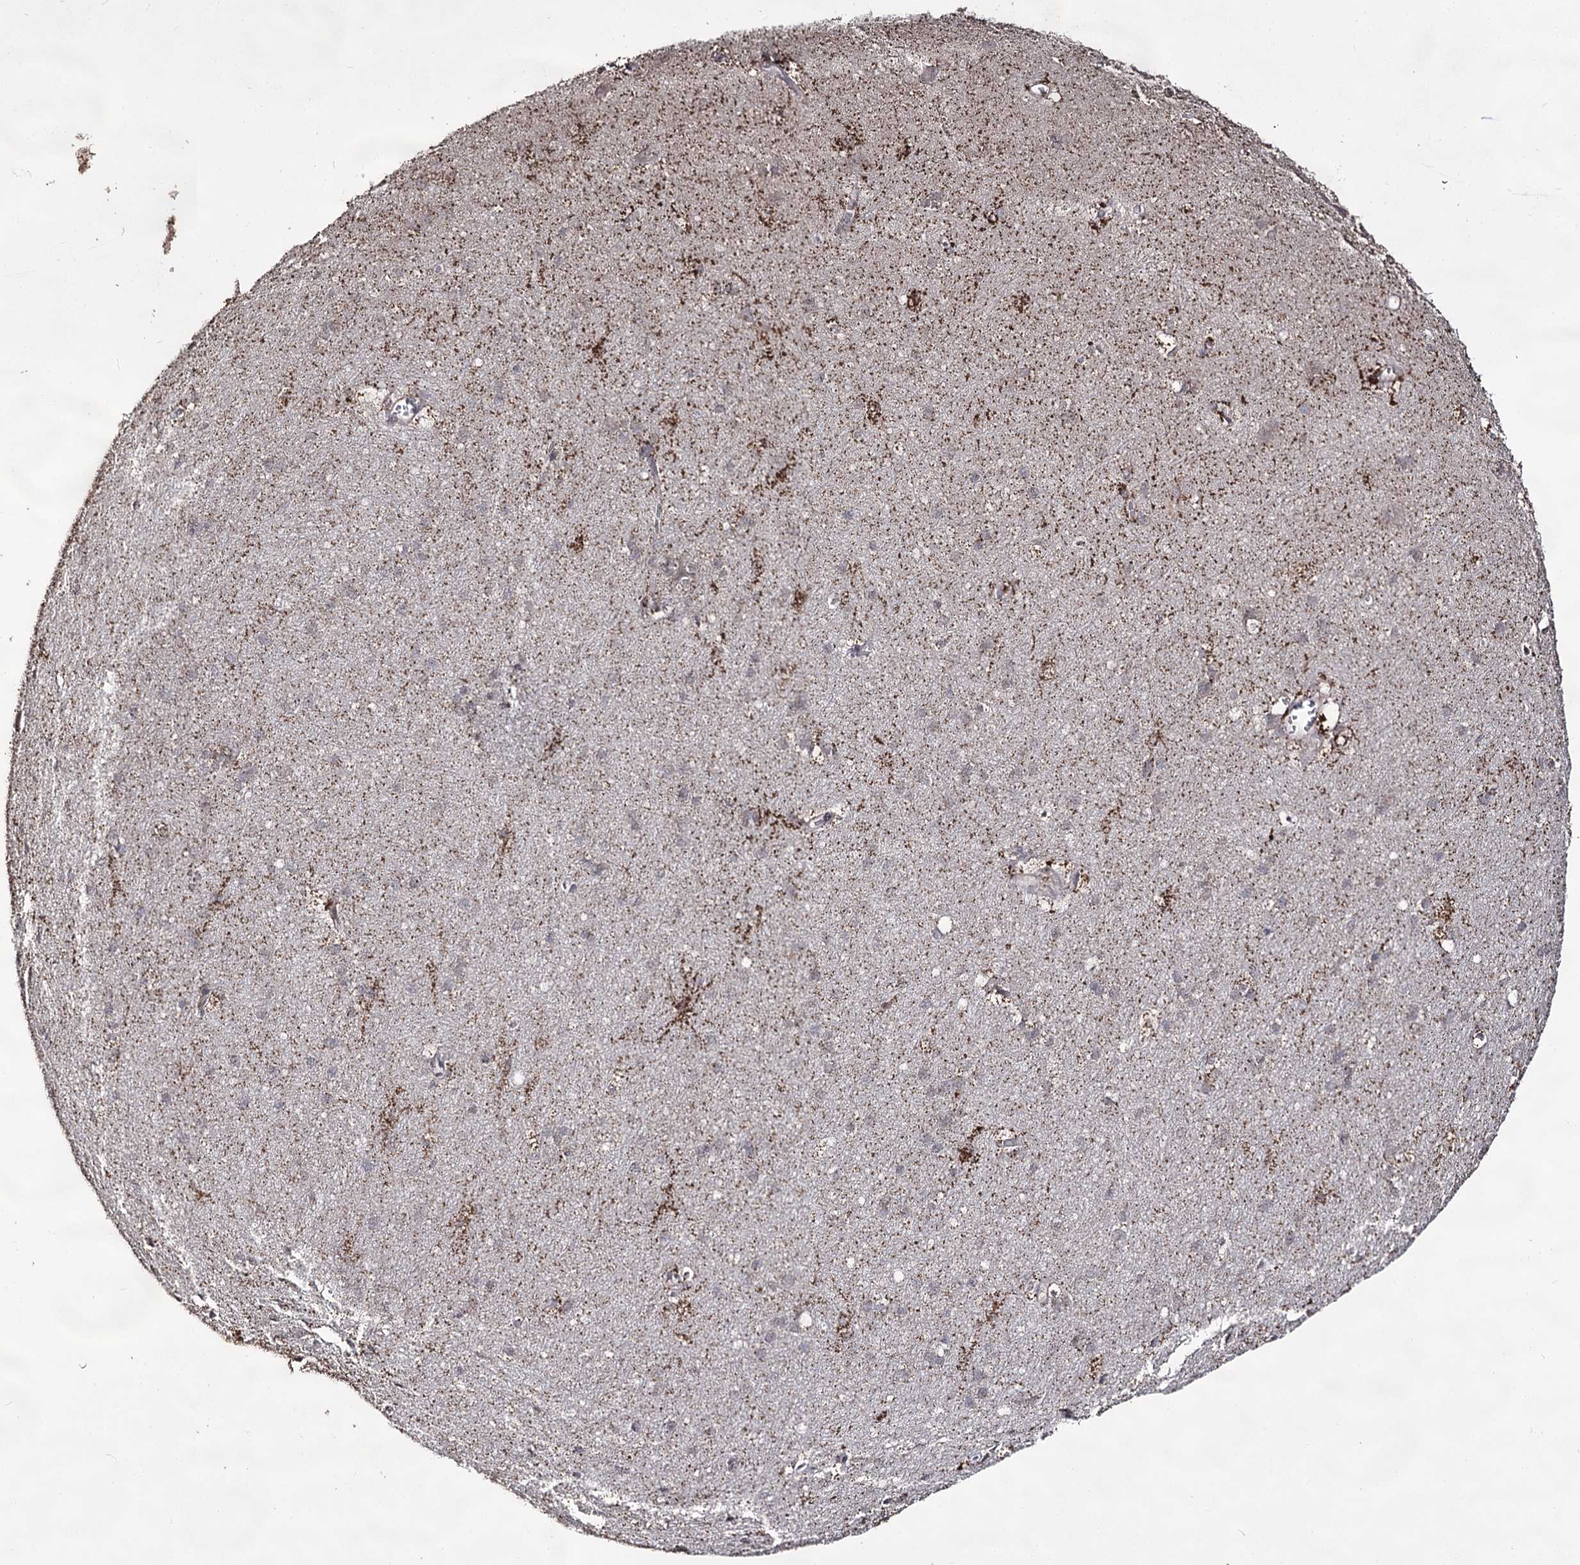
{"staining": {"intensity": "weak", "quantity": ">75%", "location": "cytoplasmic/membranous"}, "tissue": "cerebral cortex", "cell_type": "Endothelial cells", "image_type": "normal", "snomed": [{"axis": "morphology", "description": "Normal tissue, NOS"}, {"axis": "topography", "description": "Cerebral cortex"}], "caption": "The histopathology image displays staining of benign cerebral cortex, revealing weak cytoplasmic/membranous protein staining (brown color) within endothelial cells.", "gene": "ACTR6", "patient": {"sex": "male", "age": 54}}